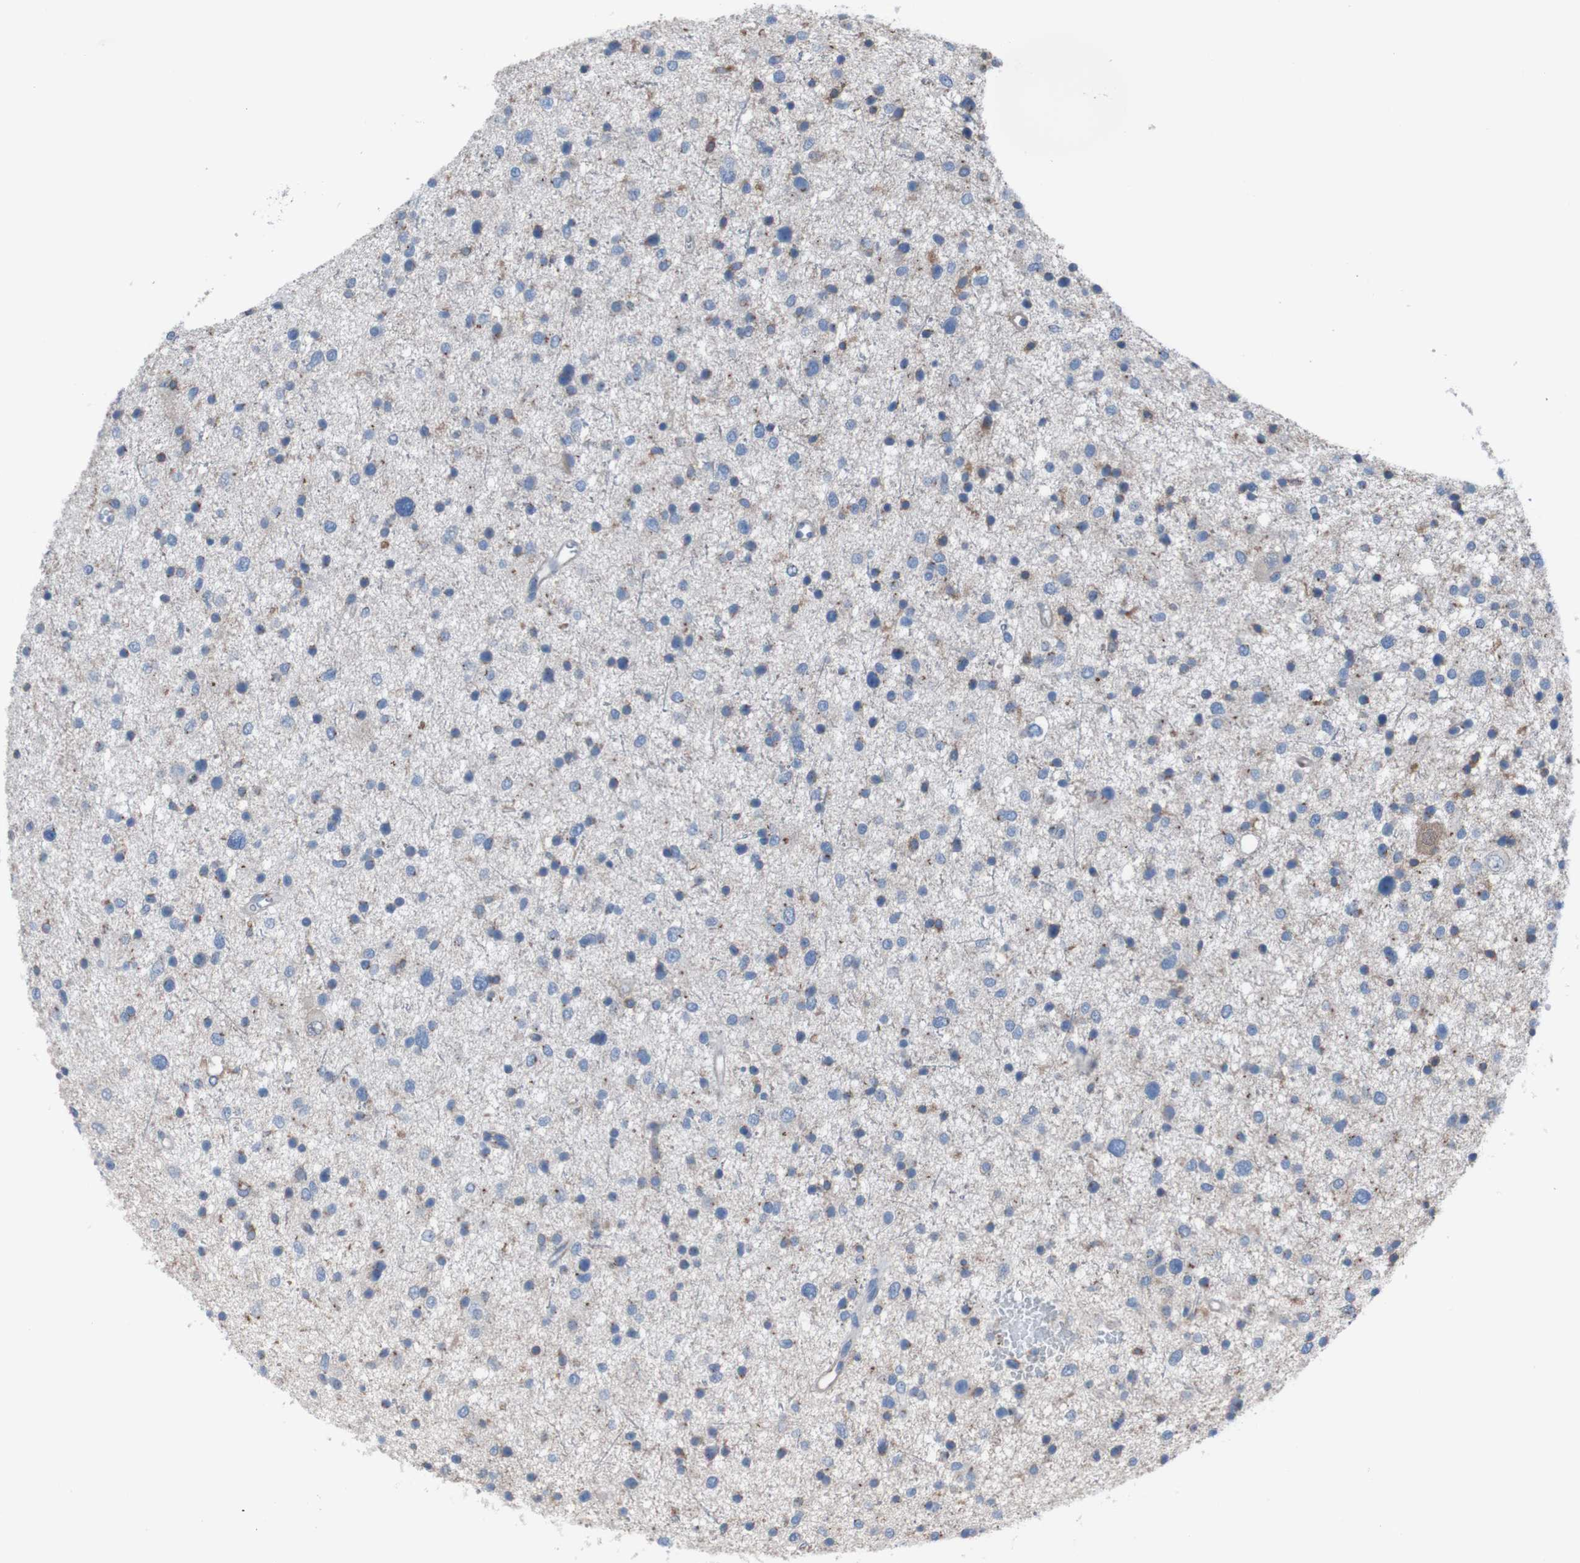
{"staining": {"intensity": "moderate", "quantity": "<25%", "location": "cytoplasmic/membranous"}, "tissue": "glioma", "cell_type": "Tumor cells", "image_type": "cancer", "snomed": [{"axis": "morphology", "description": "Glioma, malignant, Low grade"}, {"axis": "topography", "description": "Brain"}], "caption": "This micrograph demonstrates IHC staining of glioma, with low moderate cytoplasmic/membranous expression in about <25% of tumor cells.", "gene": "MINAR1", "patient": {"sex": "female", "age": 37}}